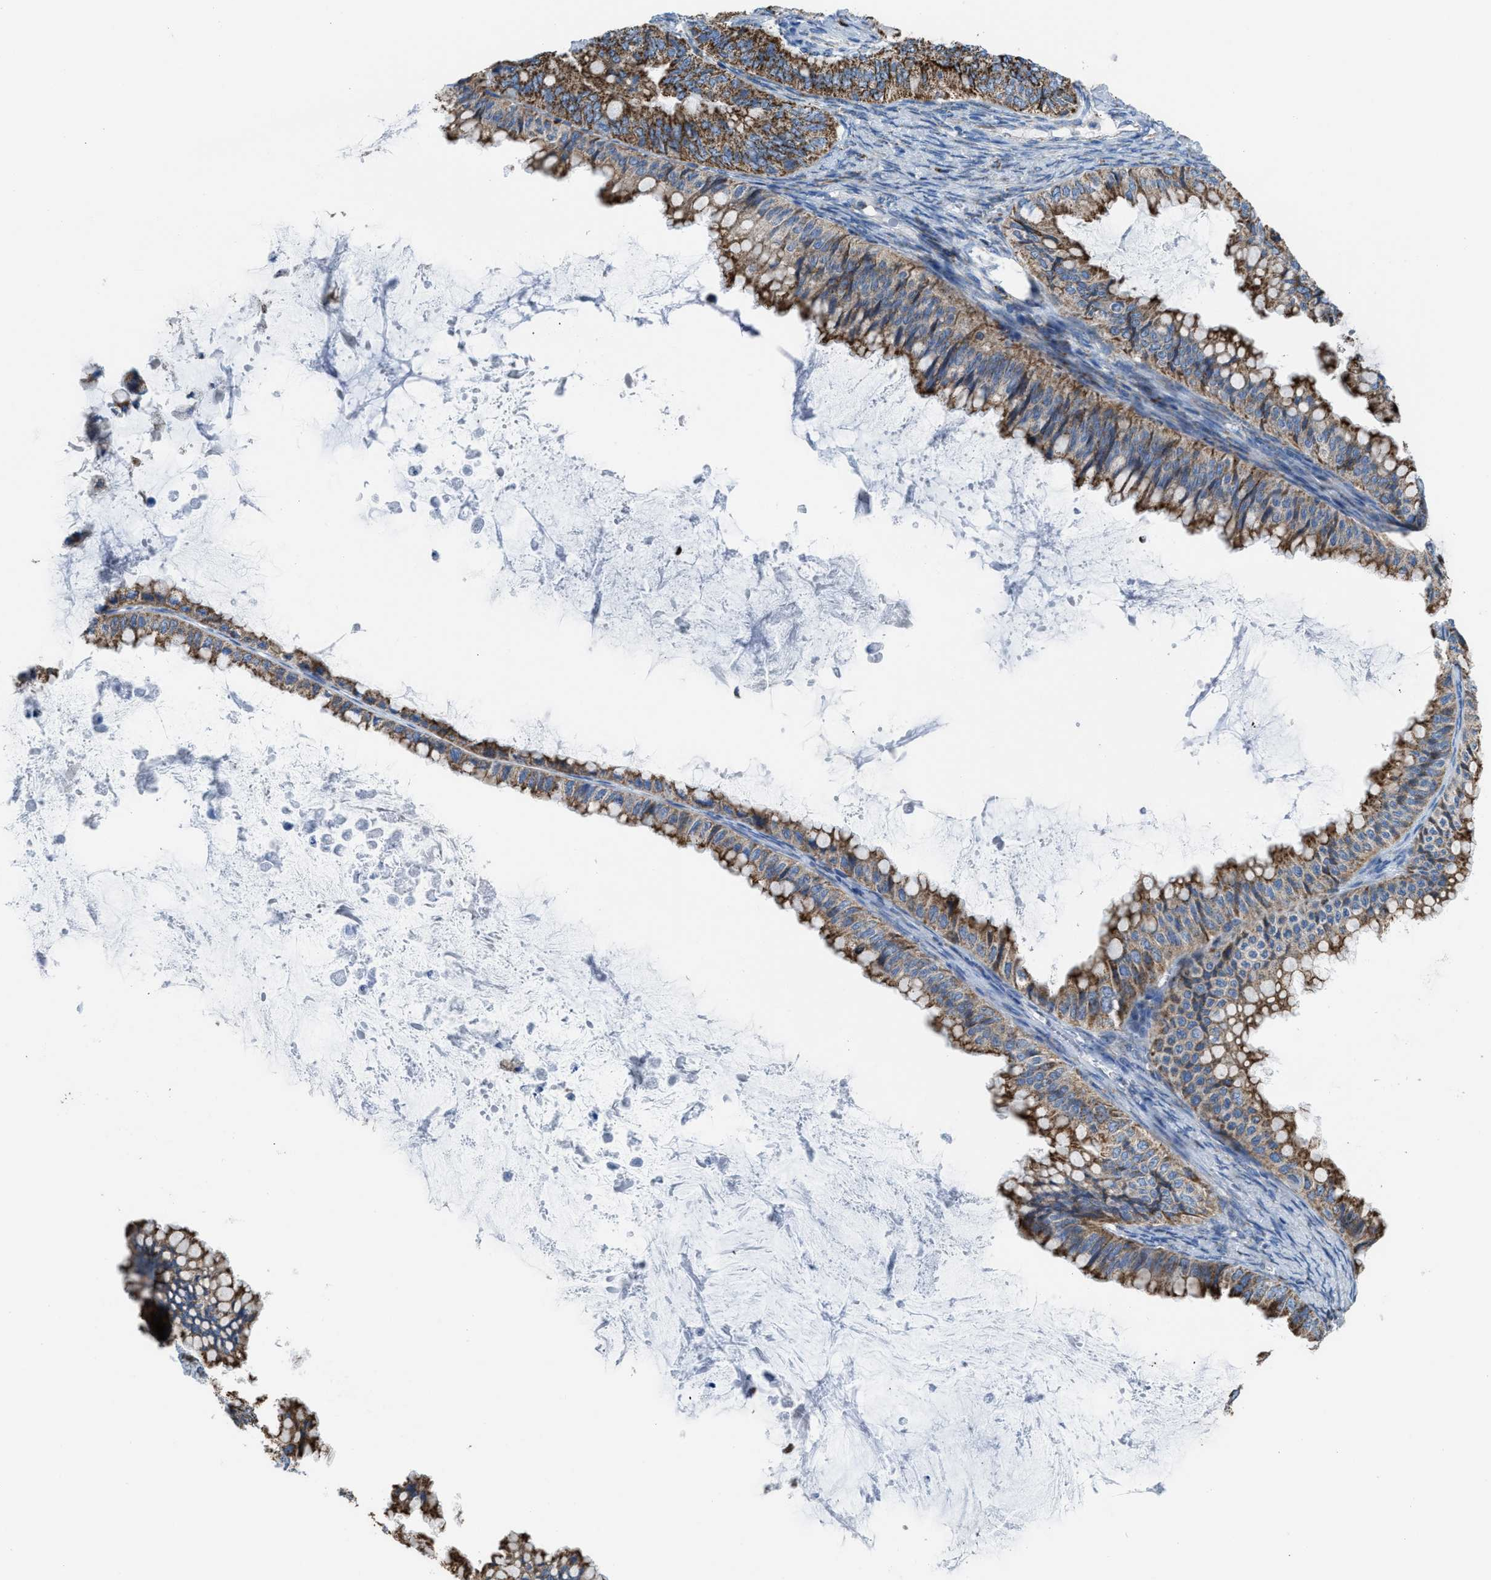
{"staining": {"intensity": "strong", "quantity": ">75%", "location": "cytoplasmic/membranous"}, "tissue": "ovarian cancer", "cell_type": "Tumor cells", "image_type": "cancer", "snomed": [{"axis": "morphology", "description": "Cystadenocarcinoma, mucinous, NOS"}, {"axis": "topography", "description": "Ovary"}], "caption": "Approximately >75% of tumor cells in mucinous cystadenocarcinoma (ovarian) demonstrate strong cytoplasmic/membranous protein positivity as visualized by brown immunohistochemical staining.", "gene": "ETFB", "patient": {"sex": "female", "age": 80}}